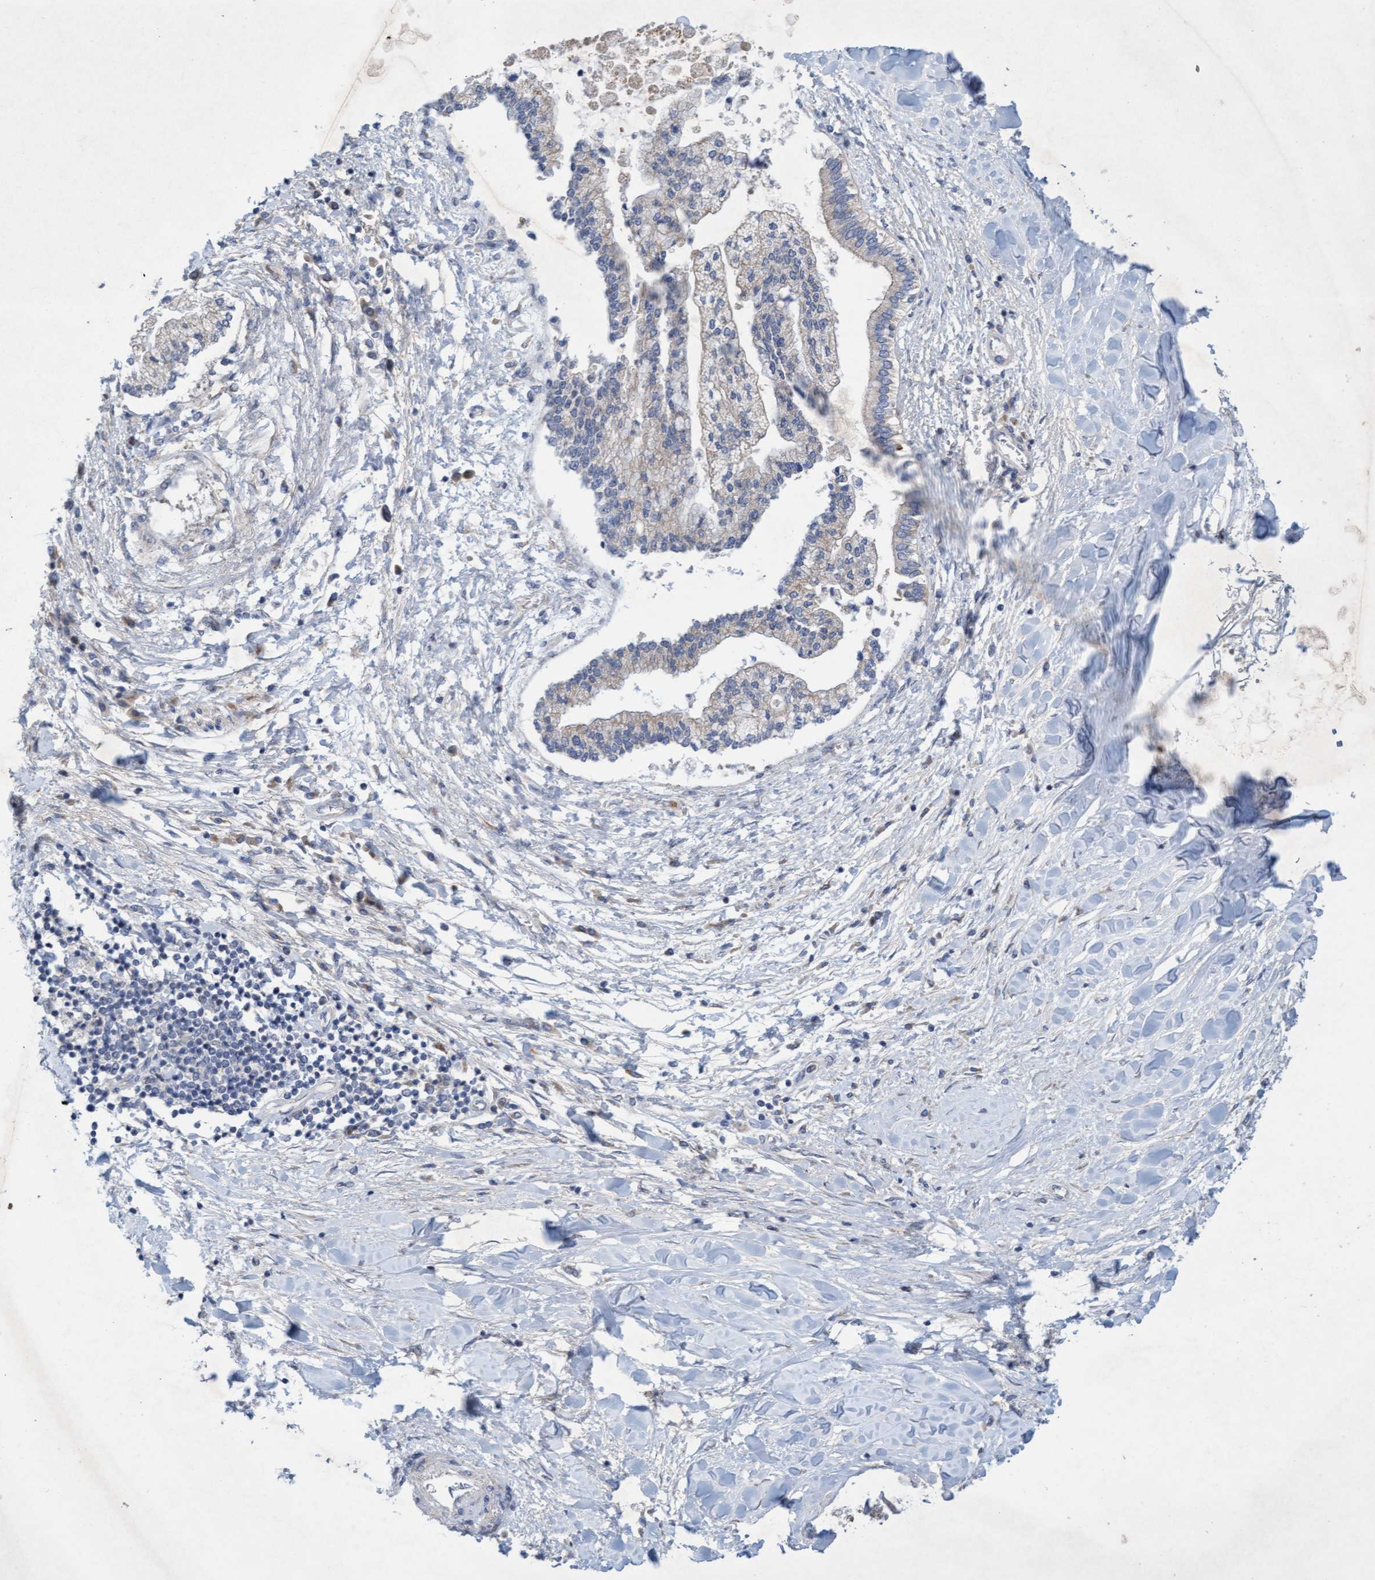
{"staining": {"intensity": "moderate", "quantity": "<25%", "location": "cytoplasmic/membranous"}, "tissue": "liver cancer", "cell_type": "Tumor cells", "image_type": "cancer", "snomed": [{"axis": "morphology", "description": "Cholangiocarcinoma"}, {"axis": "topography", "description": "Liver"}], "caption": "Immunohistochemical staining of human liver cholangiocarcinoma shows low levels of moderate cytoplasmic/membranous protein staining in approximately <25% of tumor cells.", "gene": "DDHD2", "patient": {"sex": "male", "age": 50}}